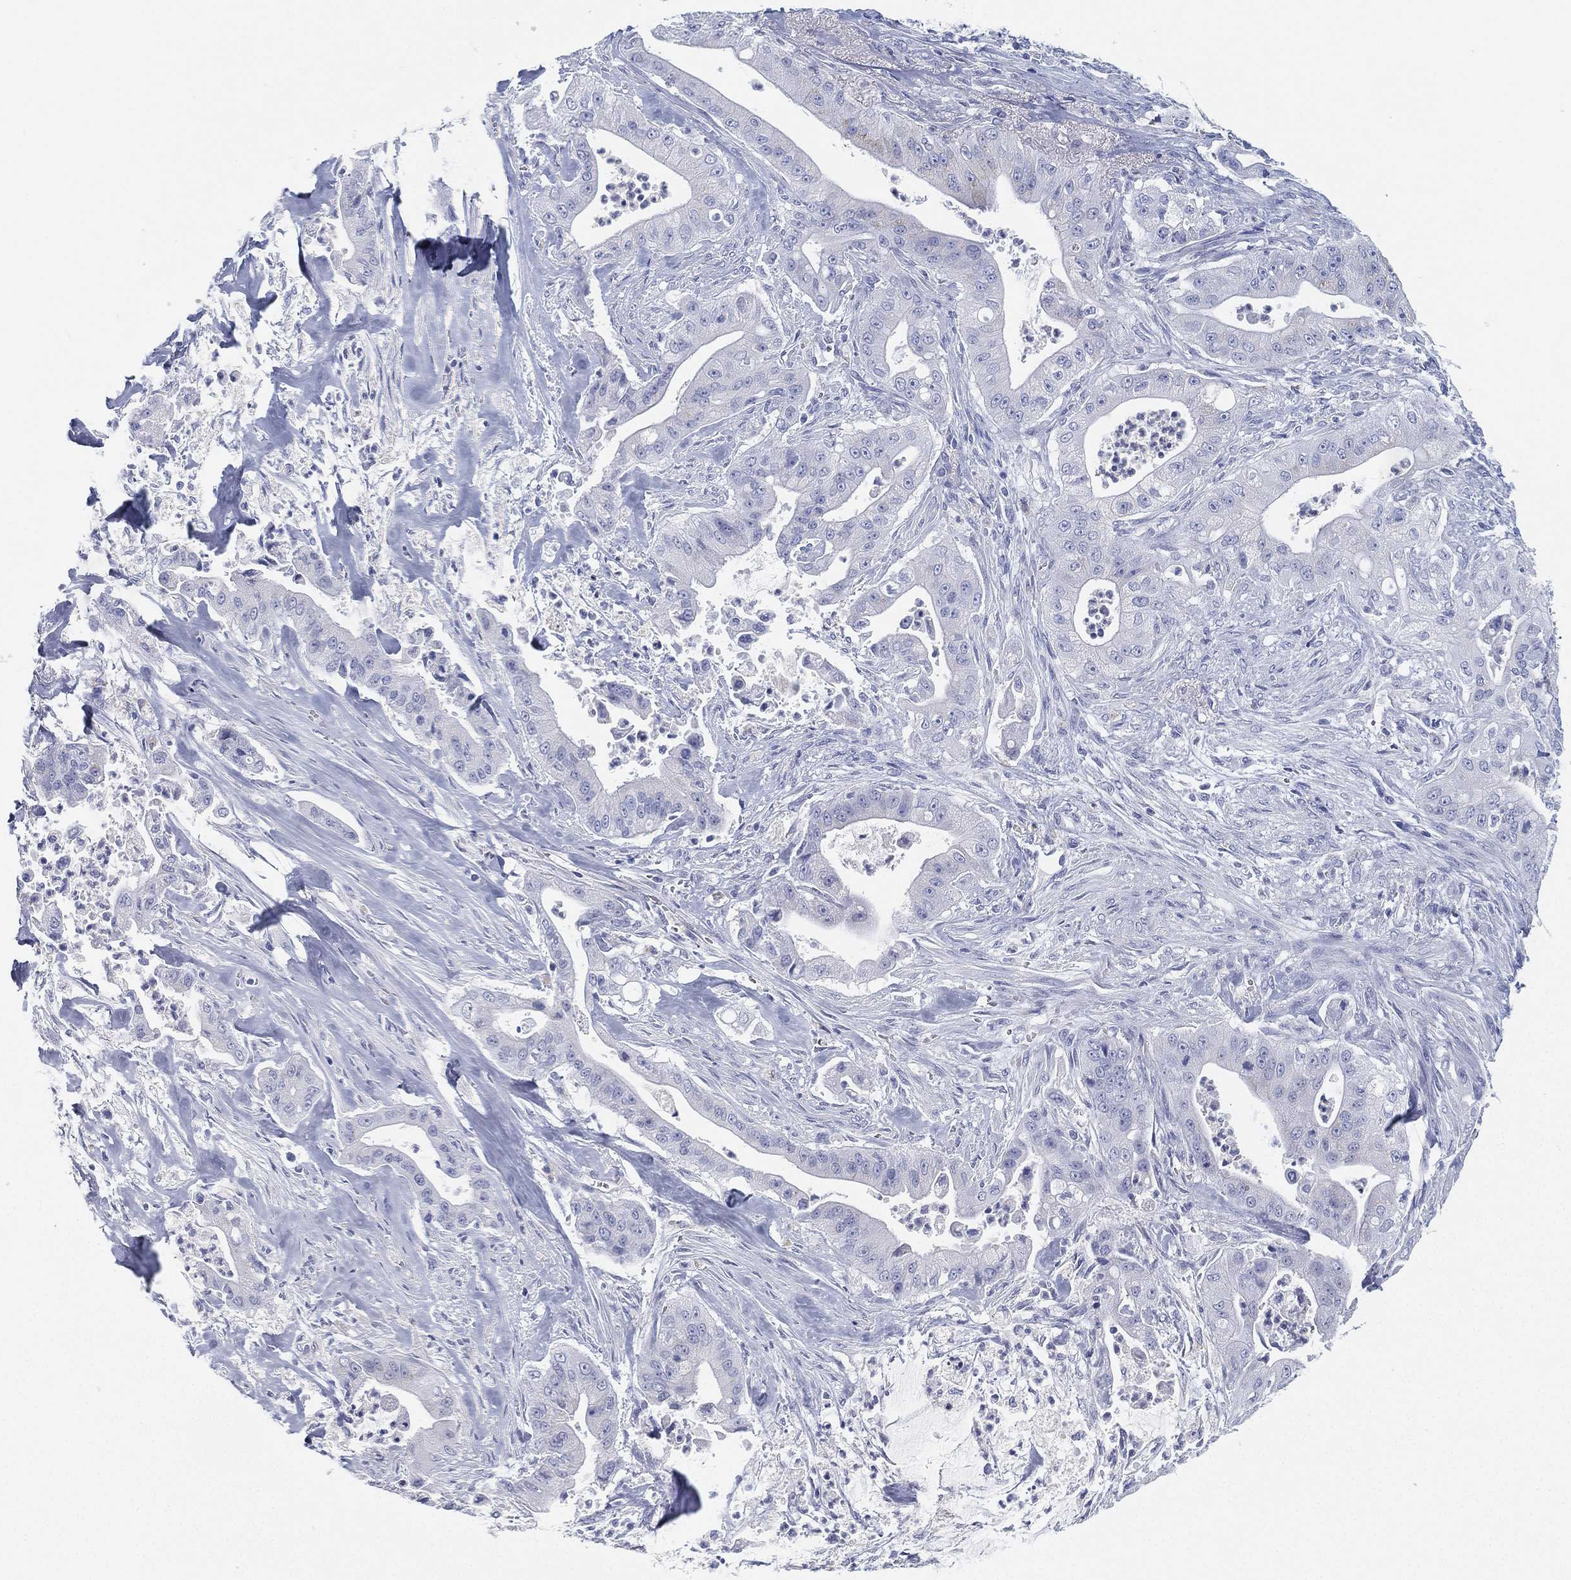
{"staining": {"intensity": "negative", "quantity": "none", "location": "none"}, "tissue": "pancreatic cancer", "cell_type": "Tumor cells", "image_type": "cancer", "snomed": [{"axis": "morphology", "description": "Normal tissue, NOS"}, {"axis": "morphology", "description": "Inflammation, NOS"}, {"axis": "morphology", "description": "Adenocarcinoma, NOS"}, {"axis": "topography", "description": "Pancreas"}], "caption": "Pancreatic adenocarcinoma stained for a protein using immunohistochemistry (IHC) reveals no staining tumor cells.", "gene": "GPR61", "patient": {"sex": "male", "age": 57}}